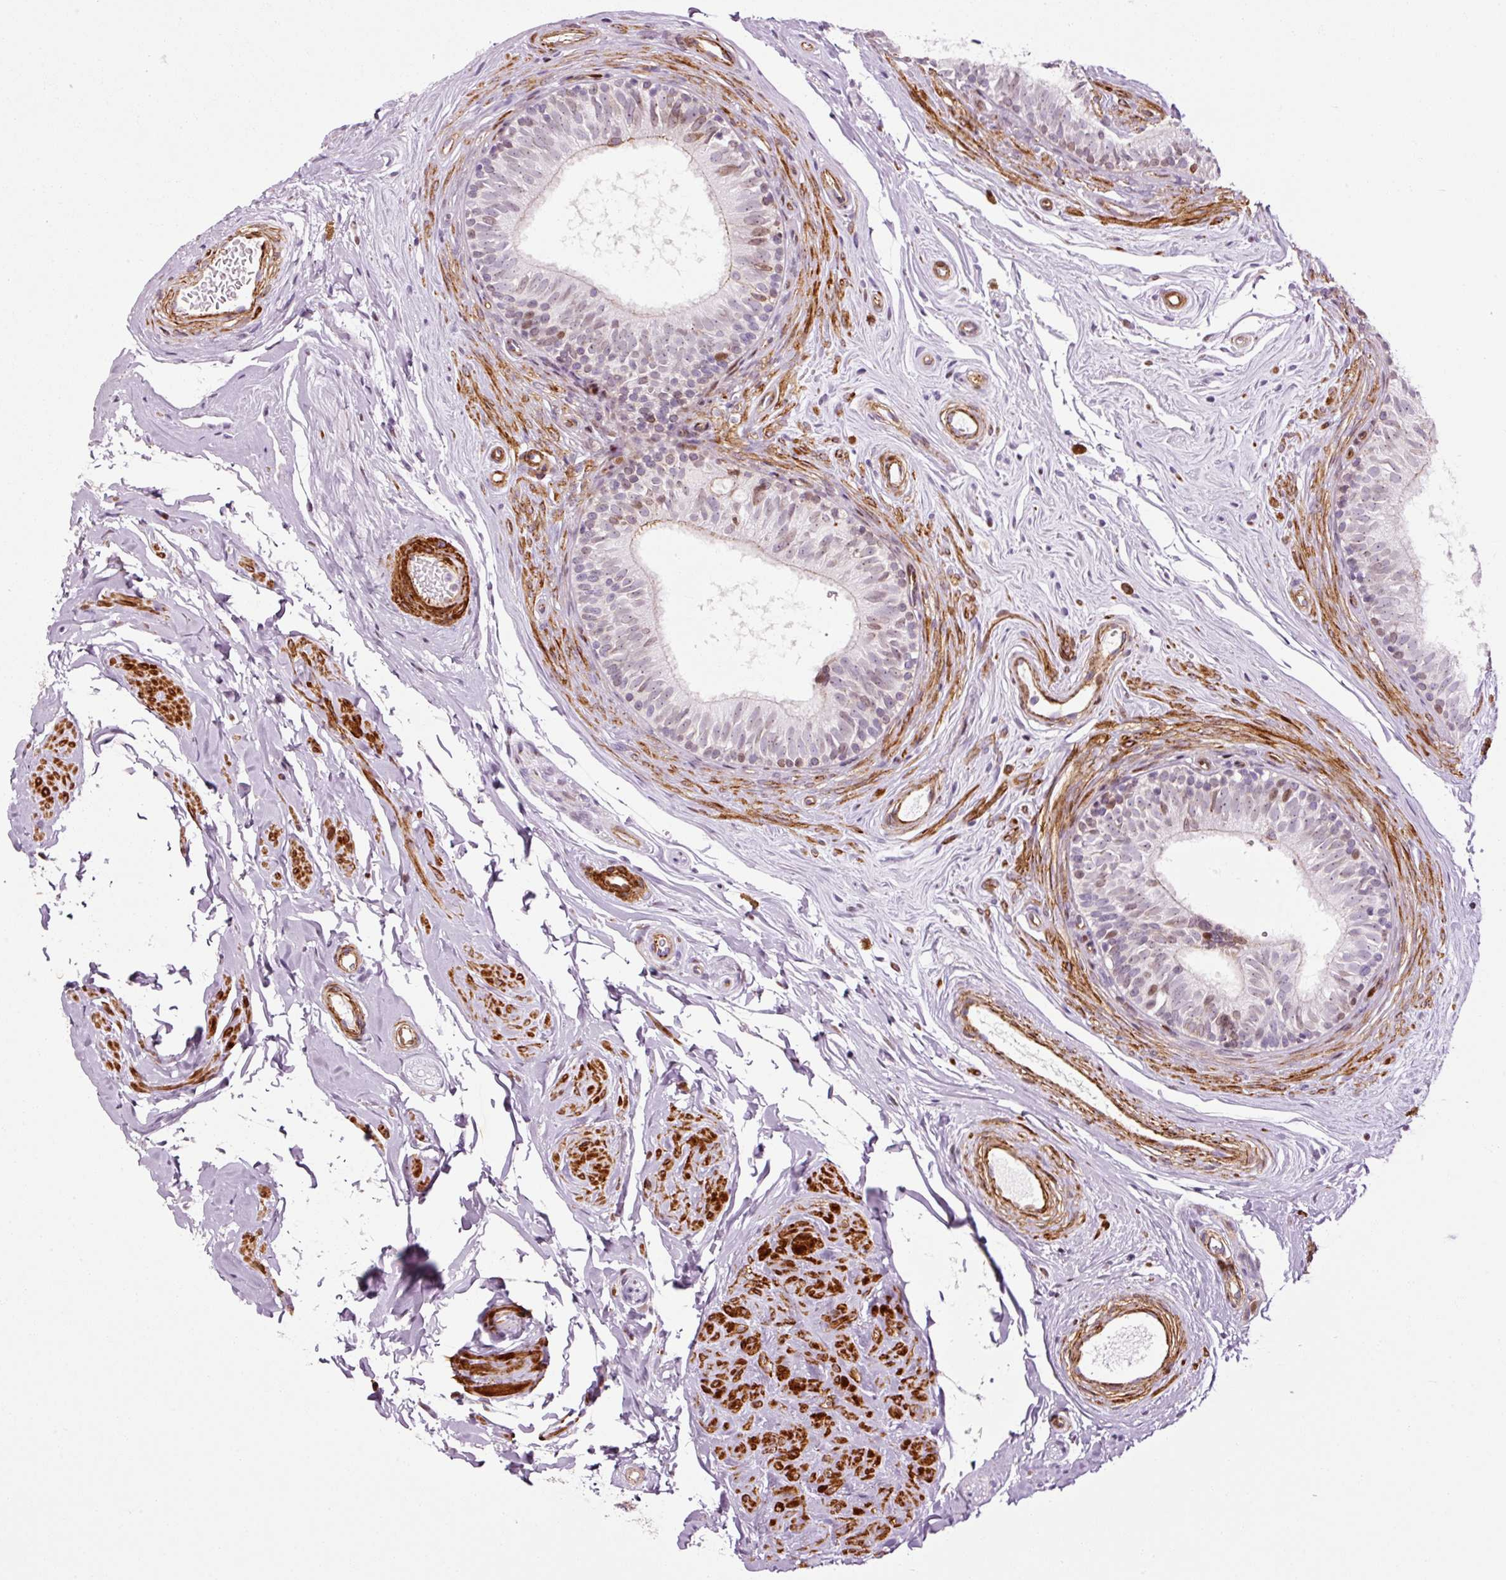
{"staining": {"intensity": "strong", "quantity": "<25%", "location": "cytoplasmic/membranous,nuclear"}, "tissue": "epididymis", "cell_type": "Glandular cells", "image_type": "normal", "snomed": [{"axis": "morphology", "description": "Normal tissue, NOS"}, {"axis": "topography", "description": "Epididymis"}], "caption": "This is an image of immunohistochemistry staining of normal epididymis, which shows strong positivity in the cytoplasmic/membranous,nuclear of glandular cells.", "gene": "ANKRD20A1", "patient": {"sex": "male", "age": 45}}